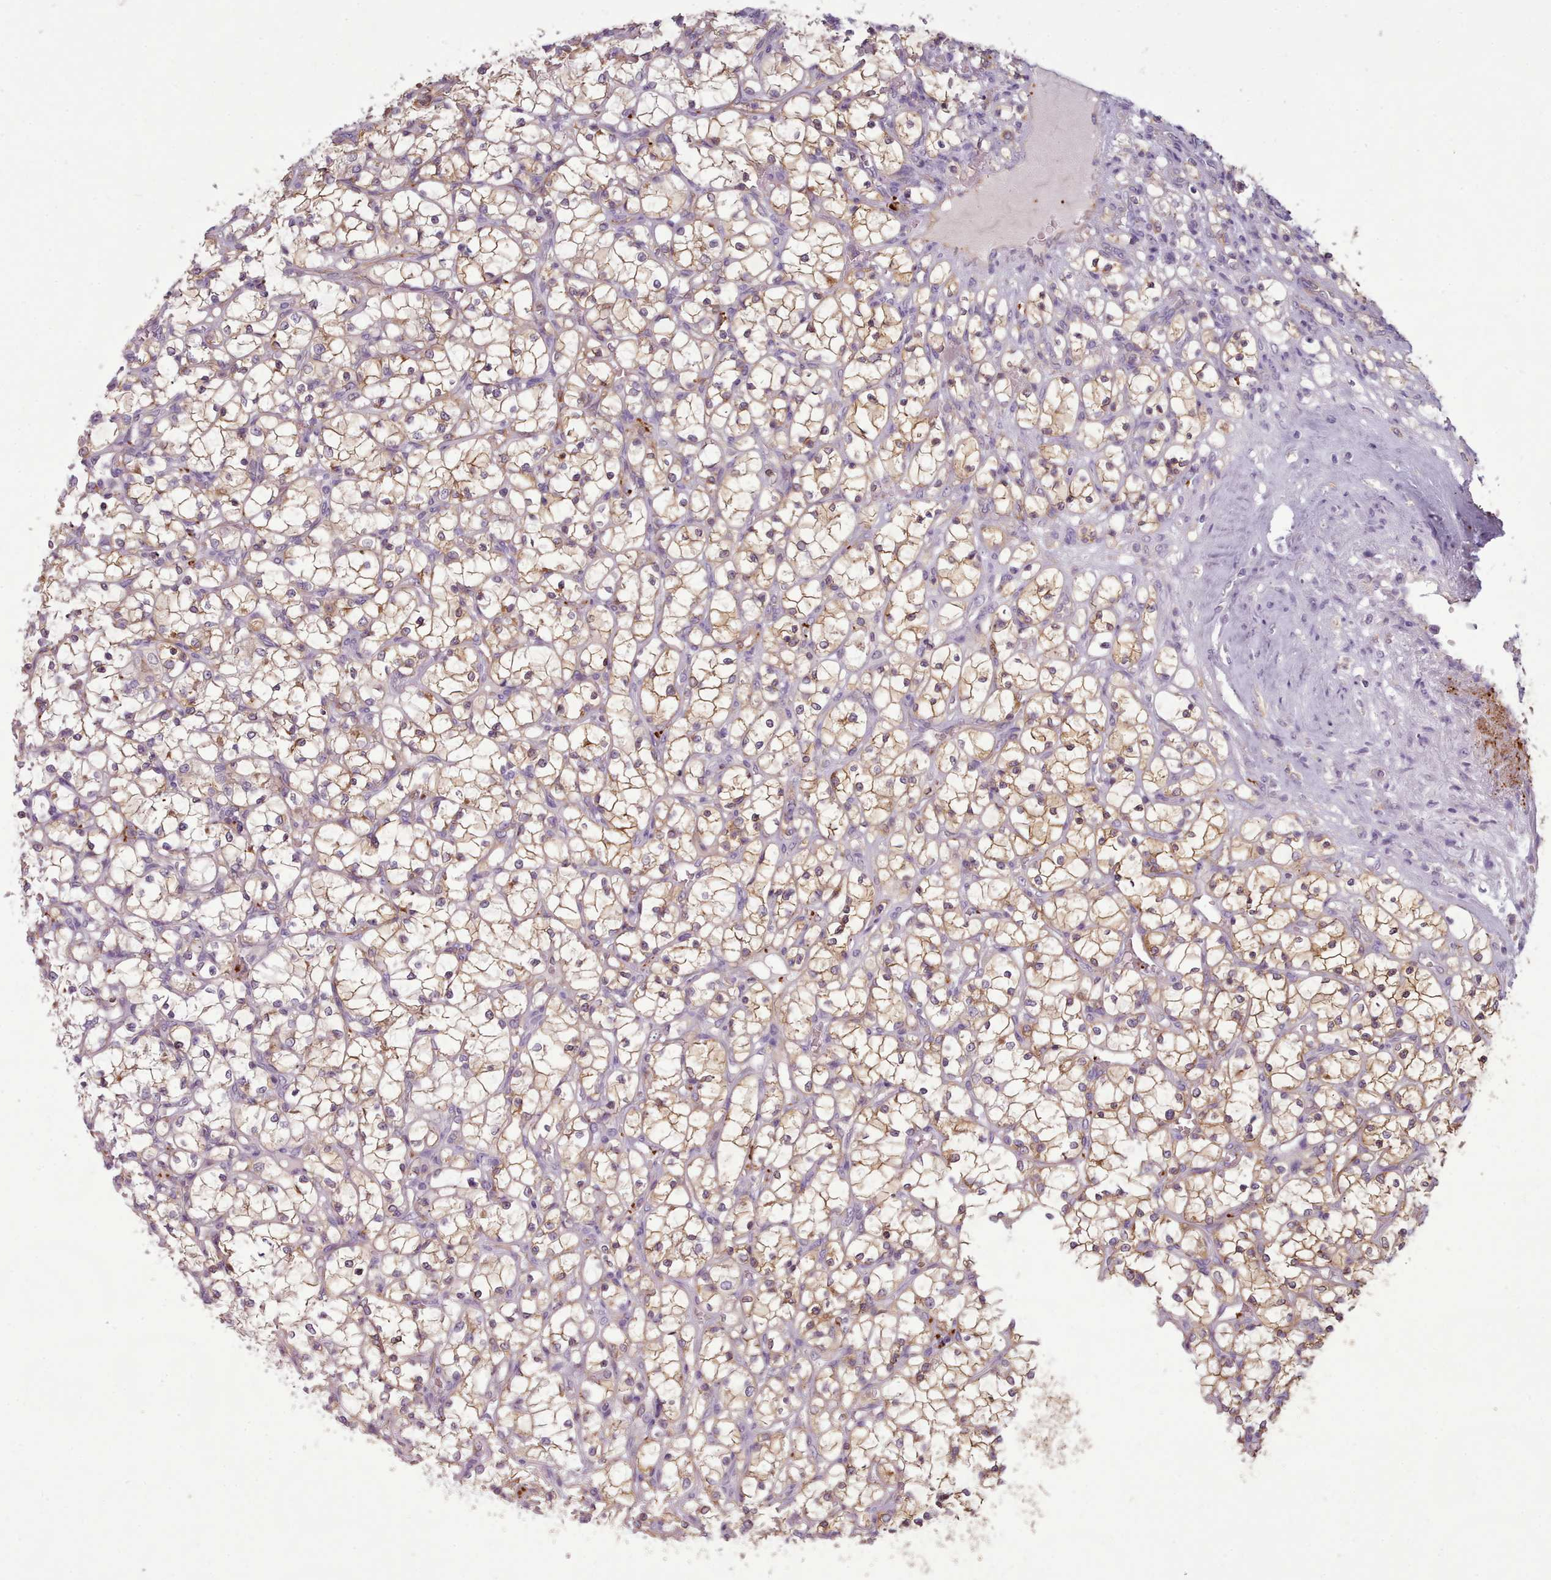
{"staining": {"intensity": "moderate", "quantity": "25%-75%", "location": "cytoplasmic/membranous"}, "tissue": "renal cancer", "cell_type": "Tumor cells", "image_type": "cancer", "snomed": [{"axis": "morphology", "description": "Adenocarcinoma, NOS"}, {"axis": "topography", "description": "Kidney"}], "caption": "Protein expression analysis of adenocarcinoma (renal) demonstrates moderate cytoplasmic/membranous staining in about 25%-75% of tumor cells.", "gene": "NDST2", "patient": {"sex": "female", "age": 69}}